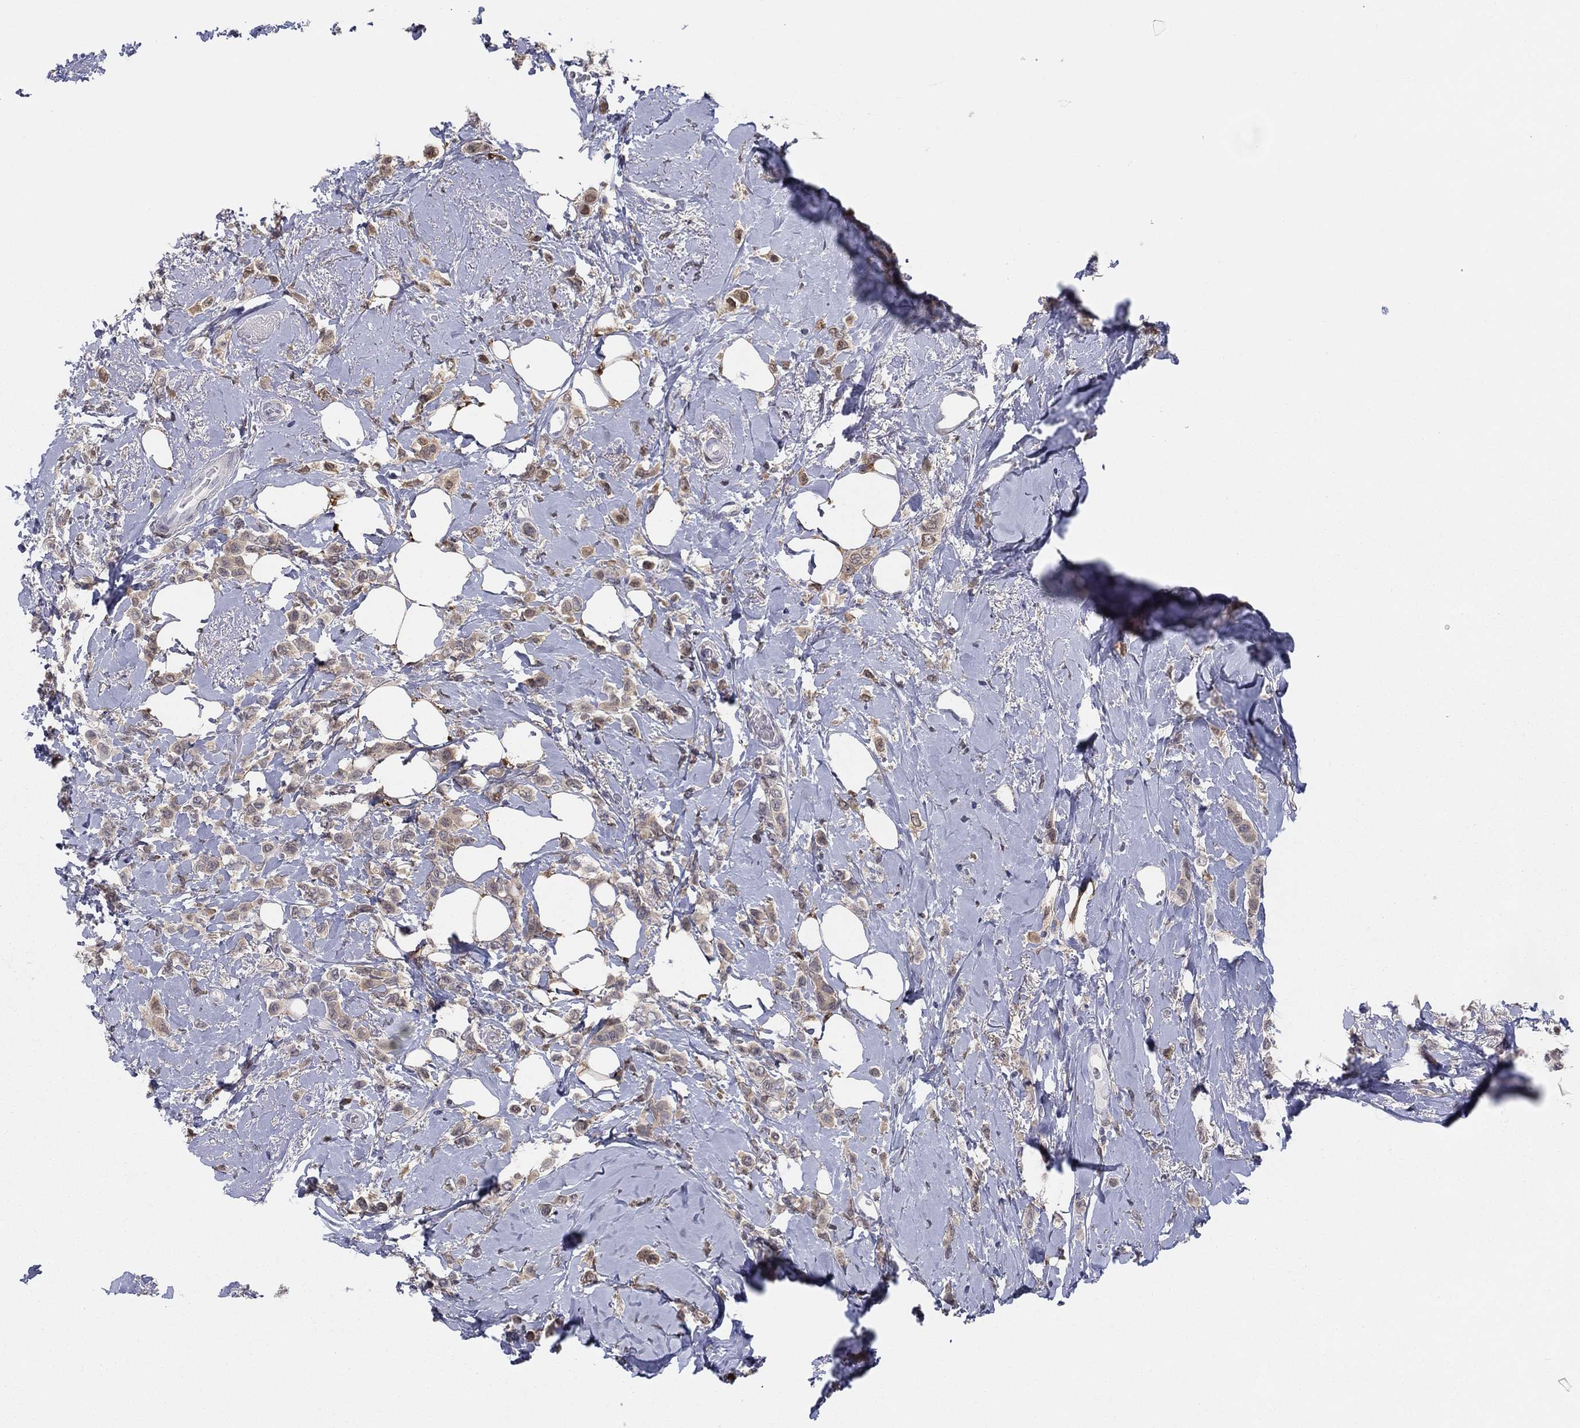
{"staining": {"intensity": "weak", "quantity": ">75%", "location": "cytoplasmic/membranous"}, "tissue": "breast cancer", "cell_type": "Tumor cells", "image_type": "cancer", "snomed": [{"axis": "morphology", "description": "Lobular carcinoma"}, {"axis": "topography", "description": "Breast"}], "caption": "Protein expression analysis of human breast cancer (lobular carcinoma) reveals weak cytoplasmic/membranous positivity in approximately >75% of tumor cells. Using DAB (3,3'-diaminobenzidine) (brown) and hematoxylin (blue) stains, captured at high magnification using brightfield microscopy.", "gene": "PDXK", "patient": {"sex": "female", "age": 66}}